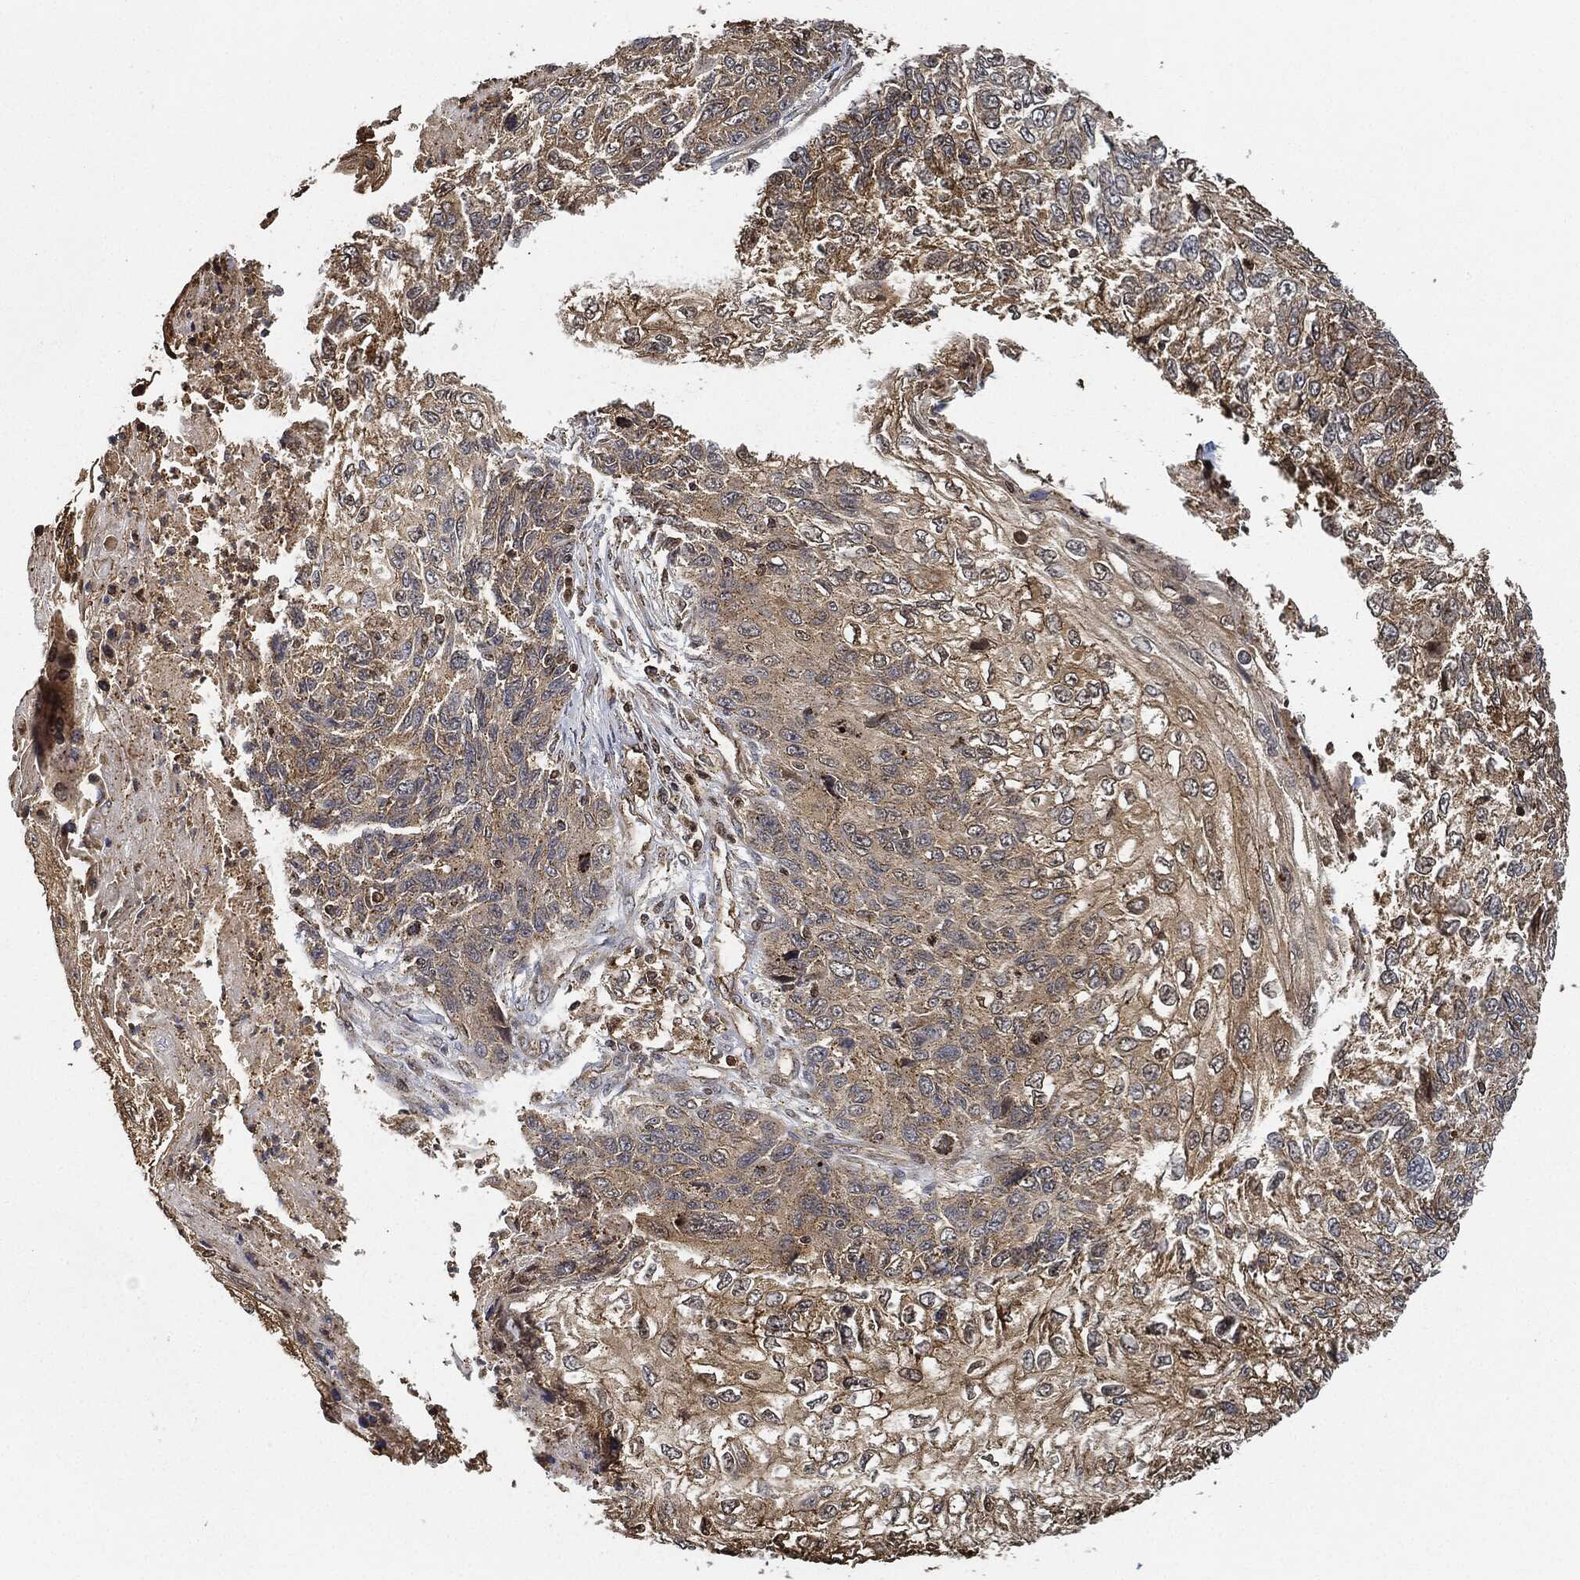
{"staining": {"intensity": "moderate", "quantity": "25%-75%", "location": "cytoplasmic/membranous"}, "tissue": "skin cancer", "cell_type": "Tumor cells", "image_type": "cancer", "snomed": [{"axis": "morphology", "description": "Squamous cell carcinoma, NOS"}, {"axis": "topography", "description": "Skin"}], "caption": "A high-resolution micrograph shows immunohistochemistry staining of skin cancer (squamous cell carcinoma), which displays moderate cytoplasmic/membranous expression in about 25%-75% of tumor cells. (Stains: DAB in brown, nuclei in blue, Microscopy: brightfield microscopy at high magnification).", "gene": "MAP3K3", "patient": {"sex": "male", "age": 92}}